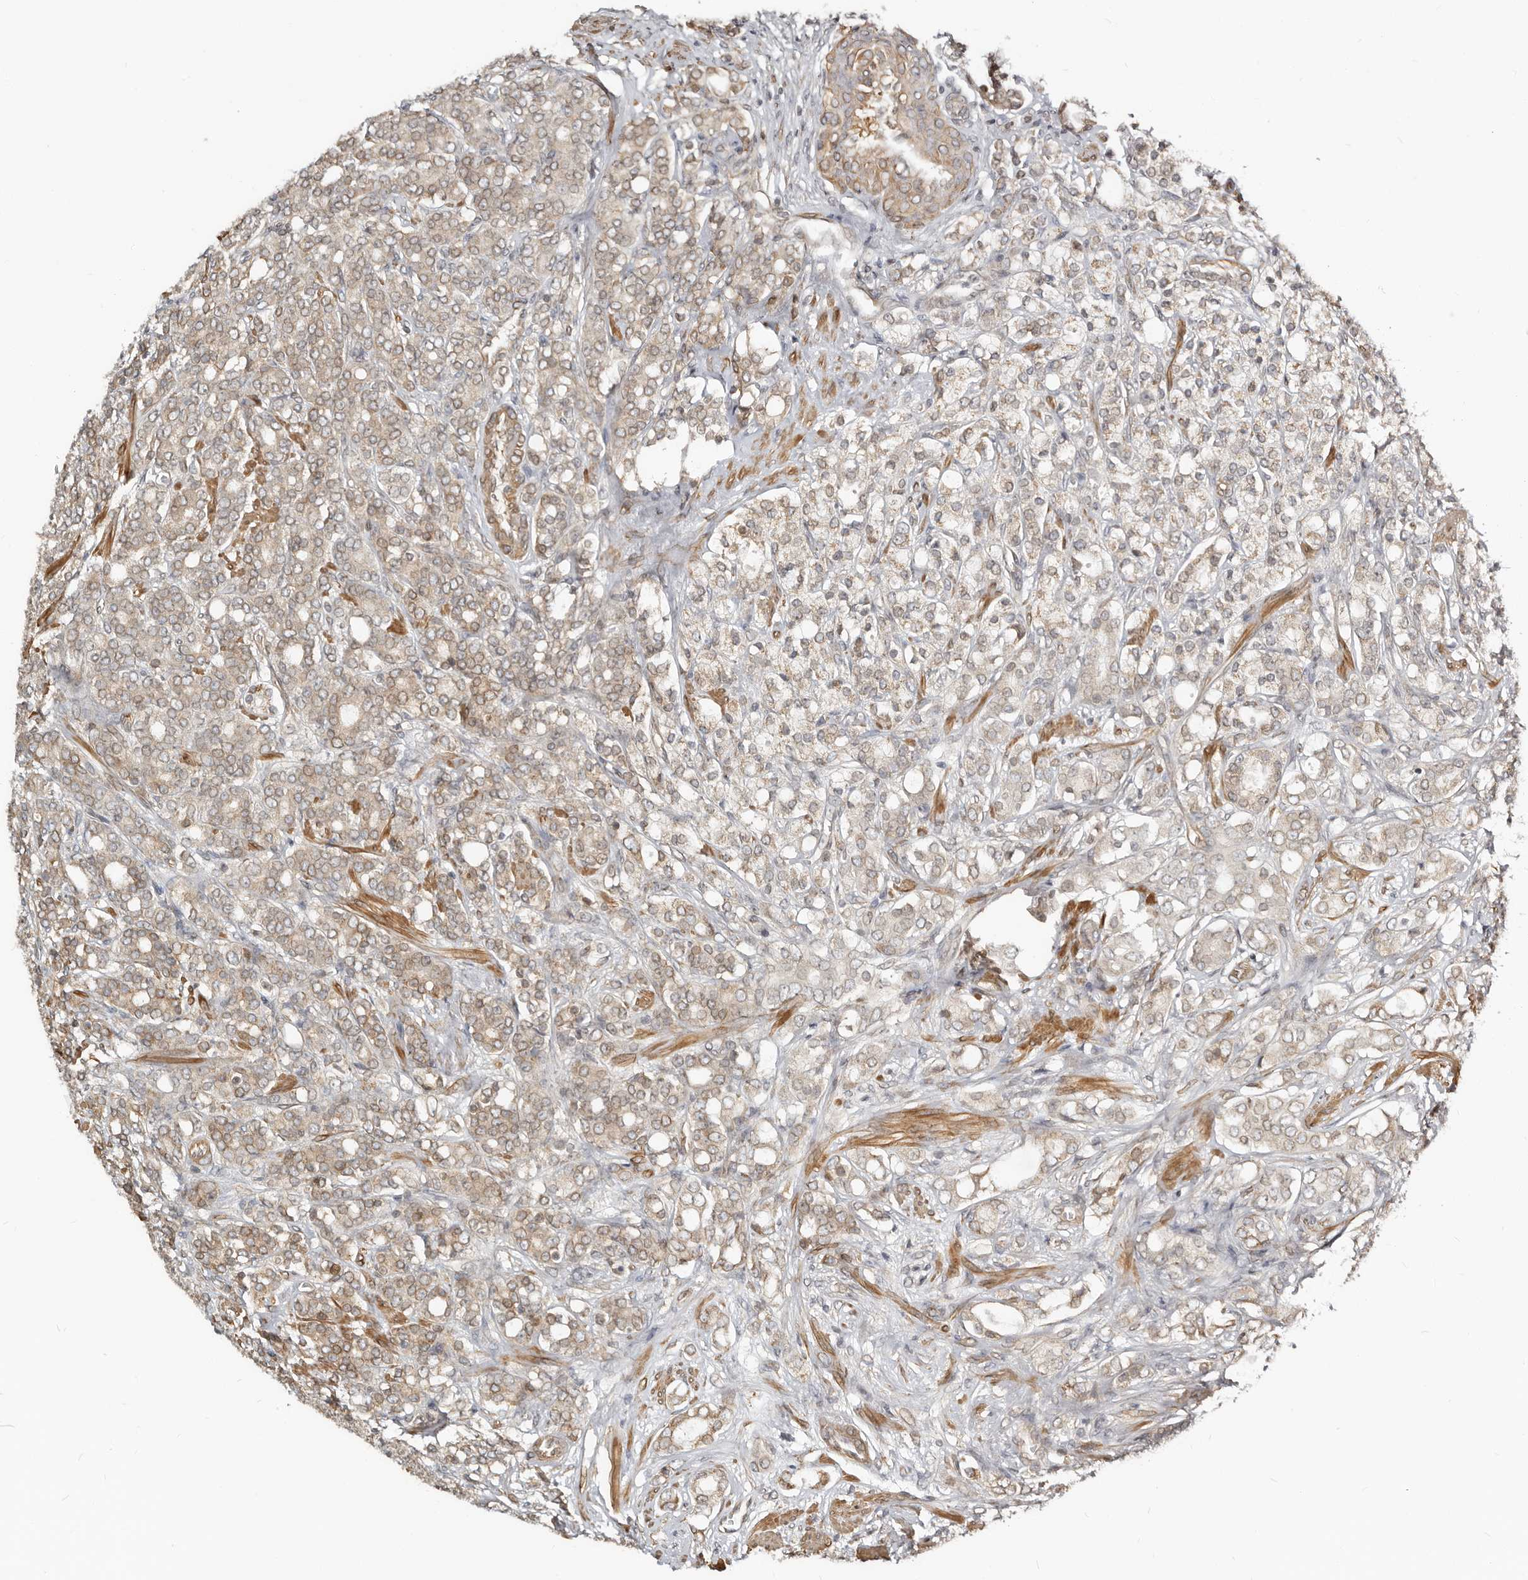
{"staining": {"intensity": "weak", "quantity": ">75%", "location": "cytoplasmic/membranous,nuclear"}, "tissue": "prostate cancer", "cell_type": "Tumor cells", "image_type": "cancer", "snomed": [{"axis": "morphology", "description": "Adenocarcinoma, High grade"}, {"axis": "topography", "description": "Prostate"}], "caption": "An immunohistochemistry histopathology image of tumor tissue is shown. Protein staining in brown labels weak cytoplasmic/membranous and nuclear positivity in prostate cancer (high-grade adenocarcinoma) within tumor cells.", "gene": "NUP153", "patient": {"sex": "male", "age": 62}}